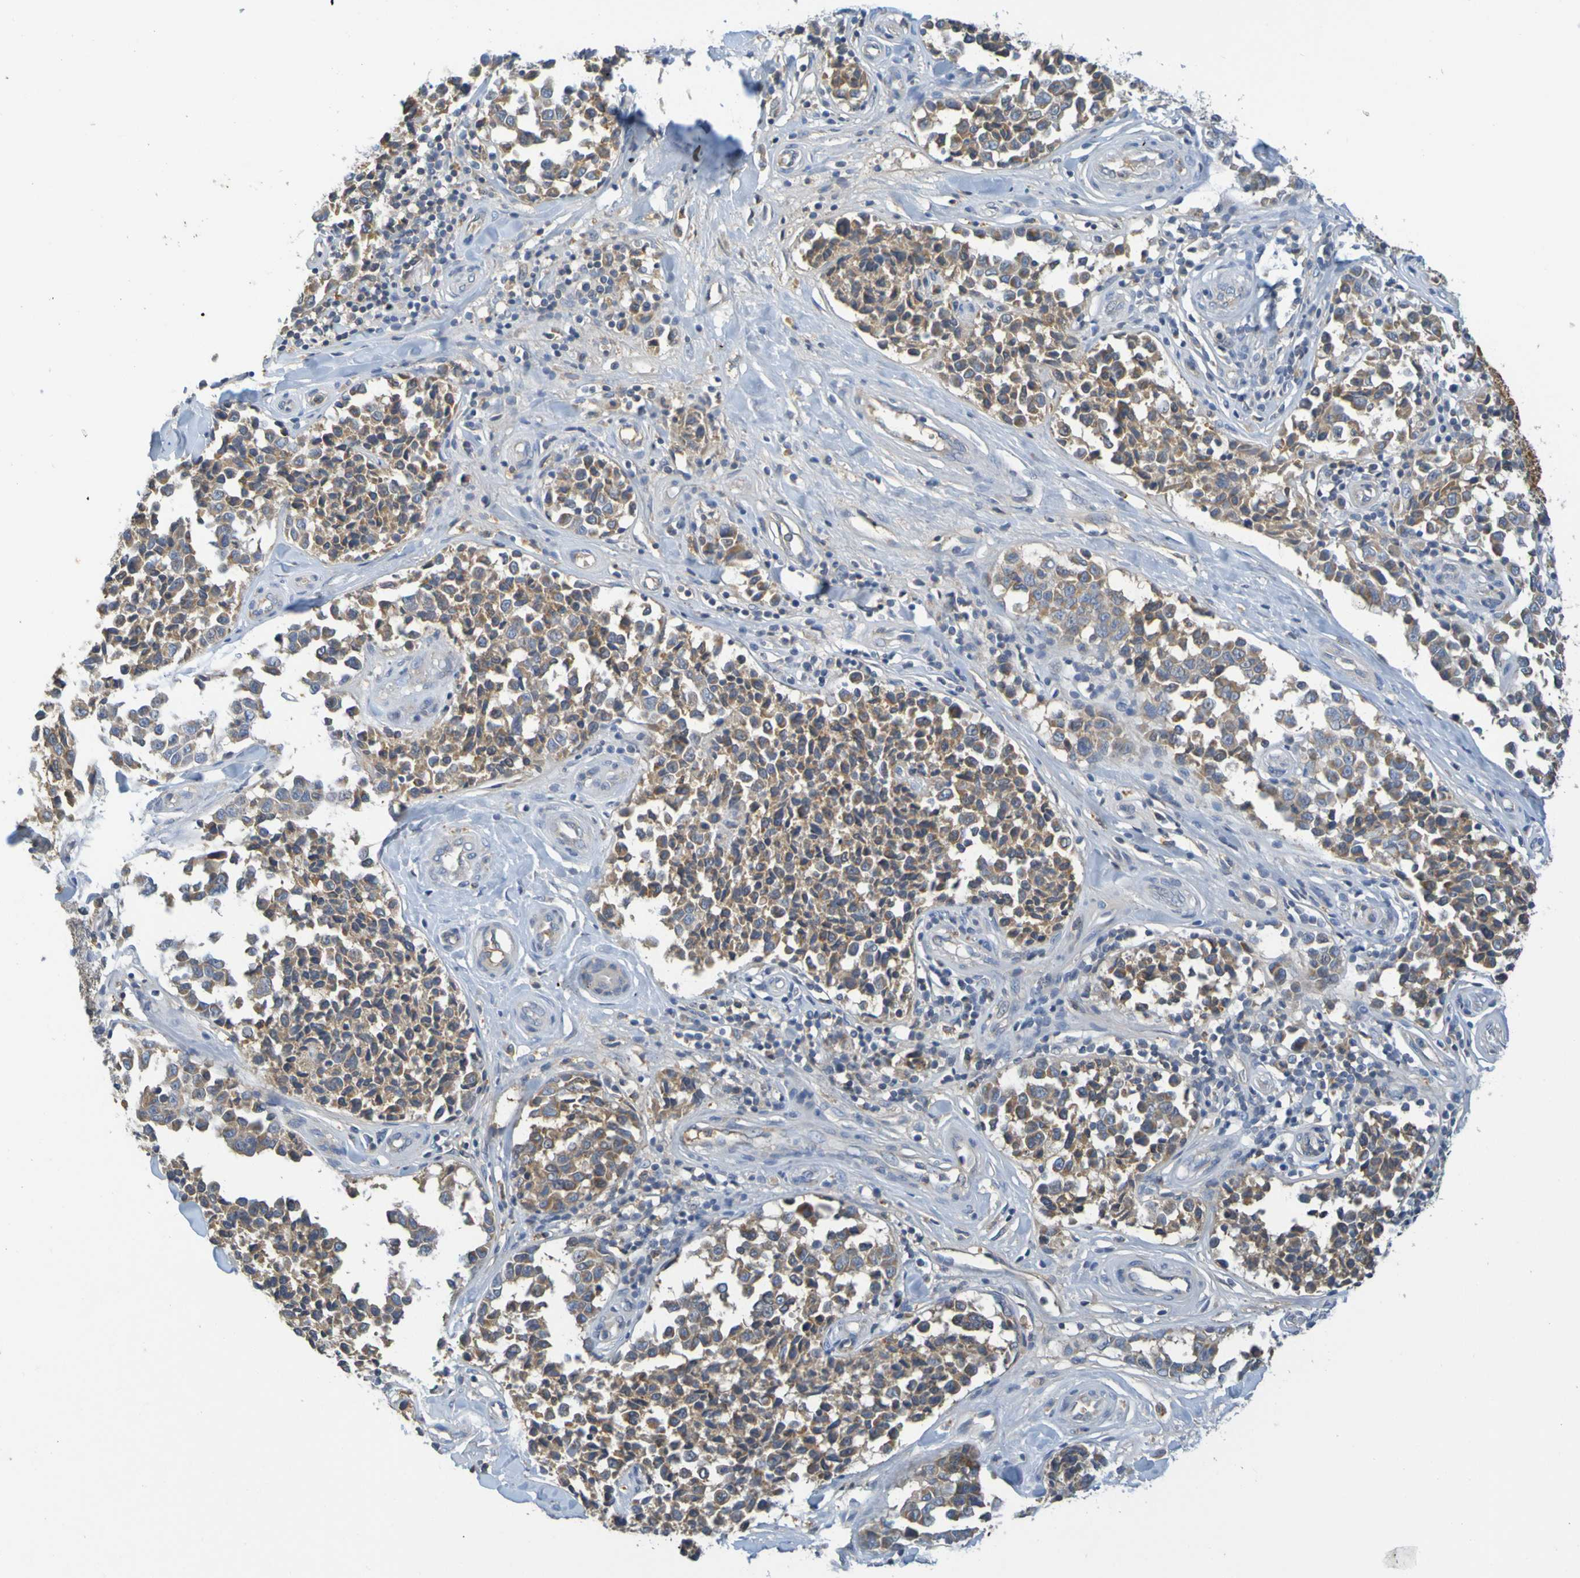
{"staining": {"intensity": "moderate", "quantity": "25%-75%", "location": "cytoplasmic/membranous"}, "tissue": "melanoma", "cell_type": "Tumor cells", "image_type": "cancer", "snomed": [{"axis": "morphology", "description": "Malignant melanoma, NOS"}, {"axis": "topography", "description": "Skin"}], "caption": "Protein expression analysis of malignant melanoma demonstrates moderate cytoplasmic/membranous positivity in approximately 25%-75% of tumor cells.", "gene": "C1QA", "patient": {"sex": "female", "age": 64}}